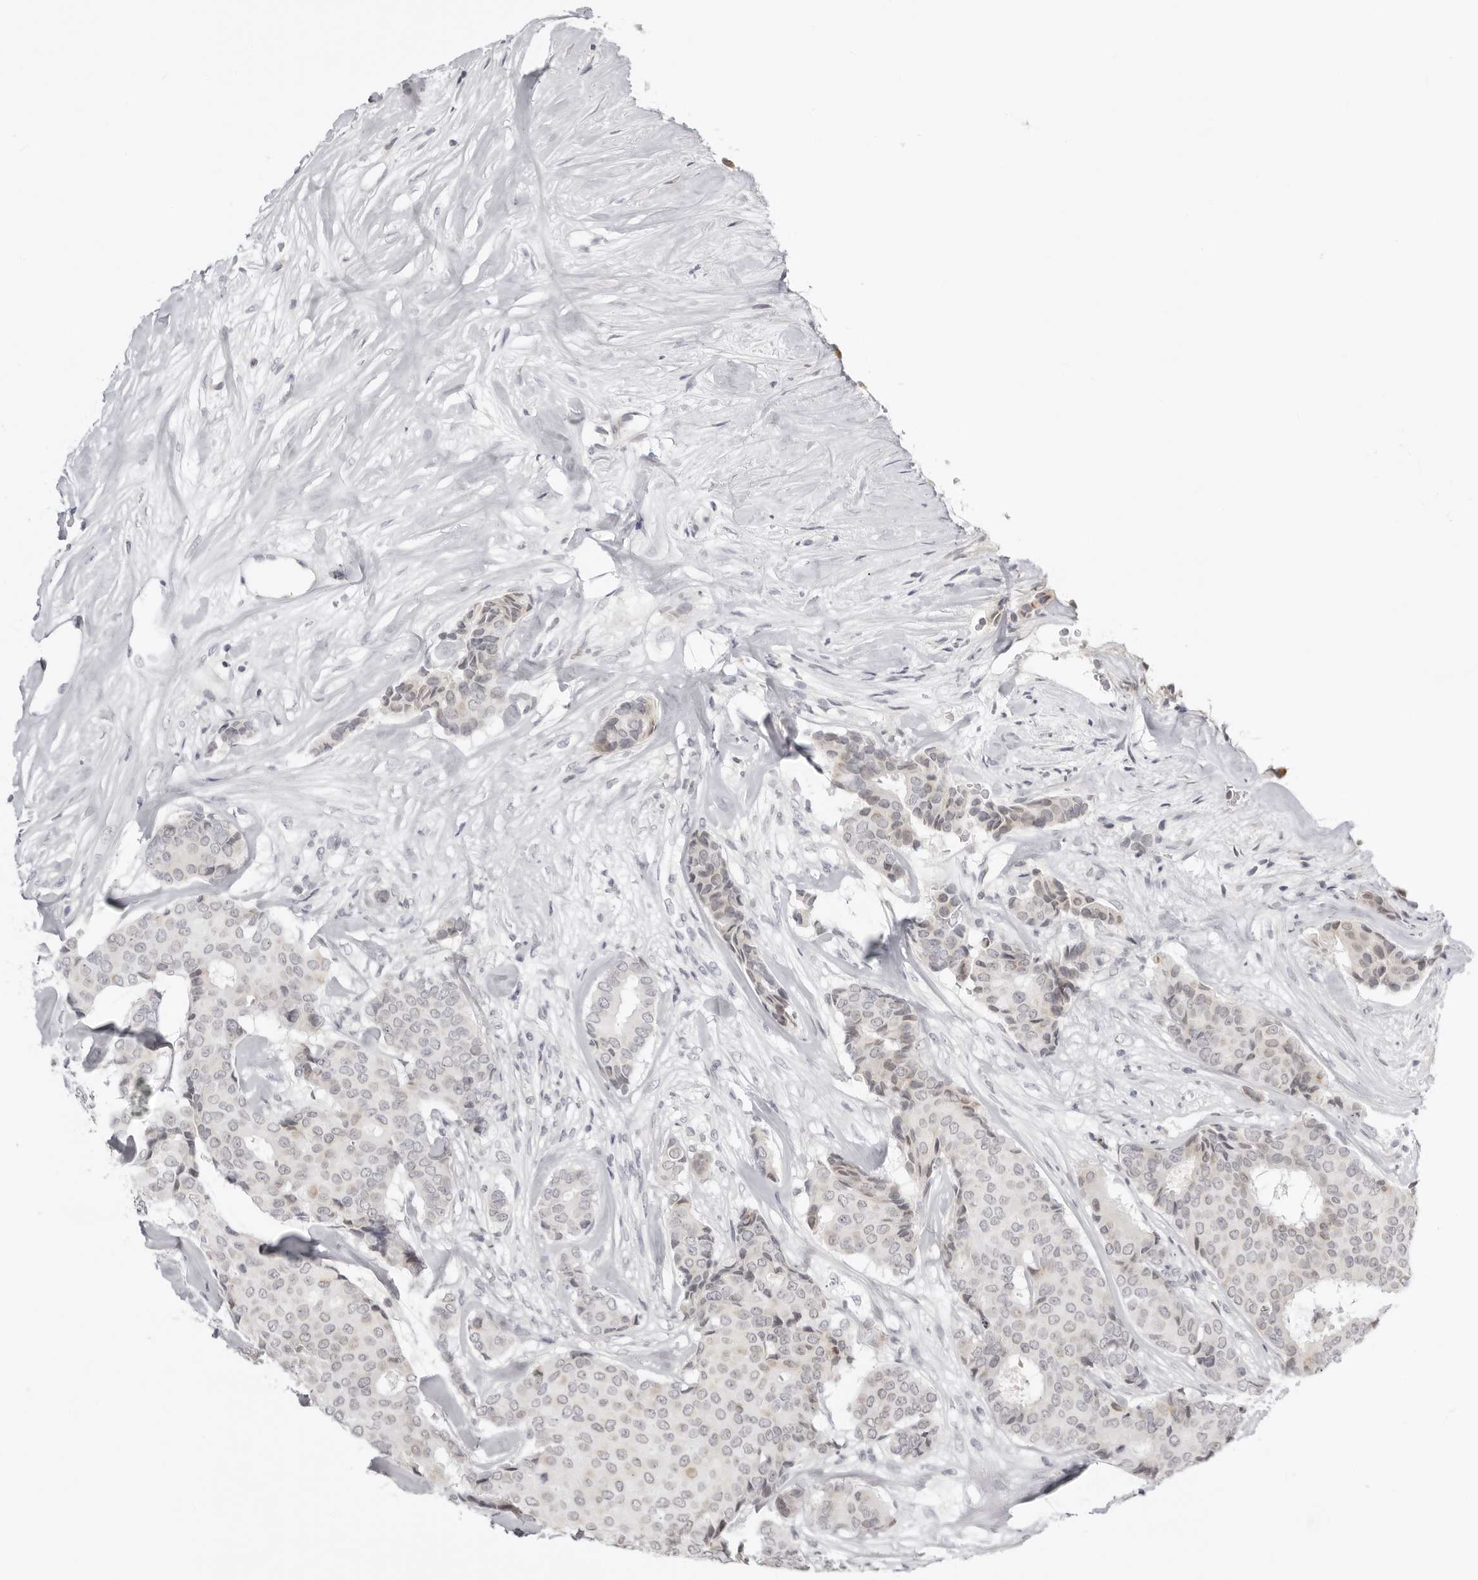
{"staining": {"intensity": "weak", "quantity": "<25%", "location": "nuclear"}, "tissue": "breast cancer", "cell_type": "Tumor cells", "image_type": "cancer", "snomed": [{"axis": "morphology", "description": "Duct carcinoma"}, {"axis": "topography", "description": "Breast"}], "caption": "Immunohistochemistry micrograph of neoplastic tissue: breast cancer (infiltrating ductal carcinoma) stained with DAB shows no significant protein staining in tumor cells.", "gene": "ACP6", "patient": {"sex": "female", "age": 75}}